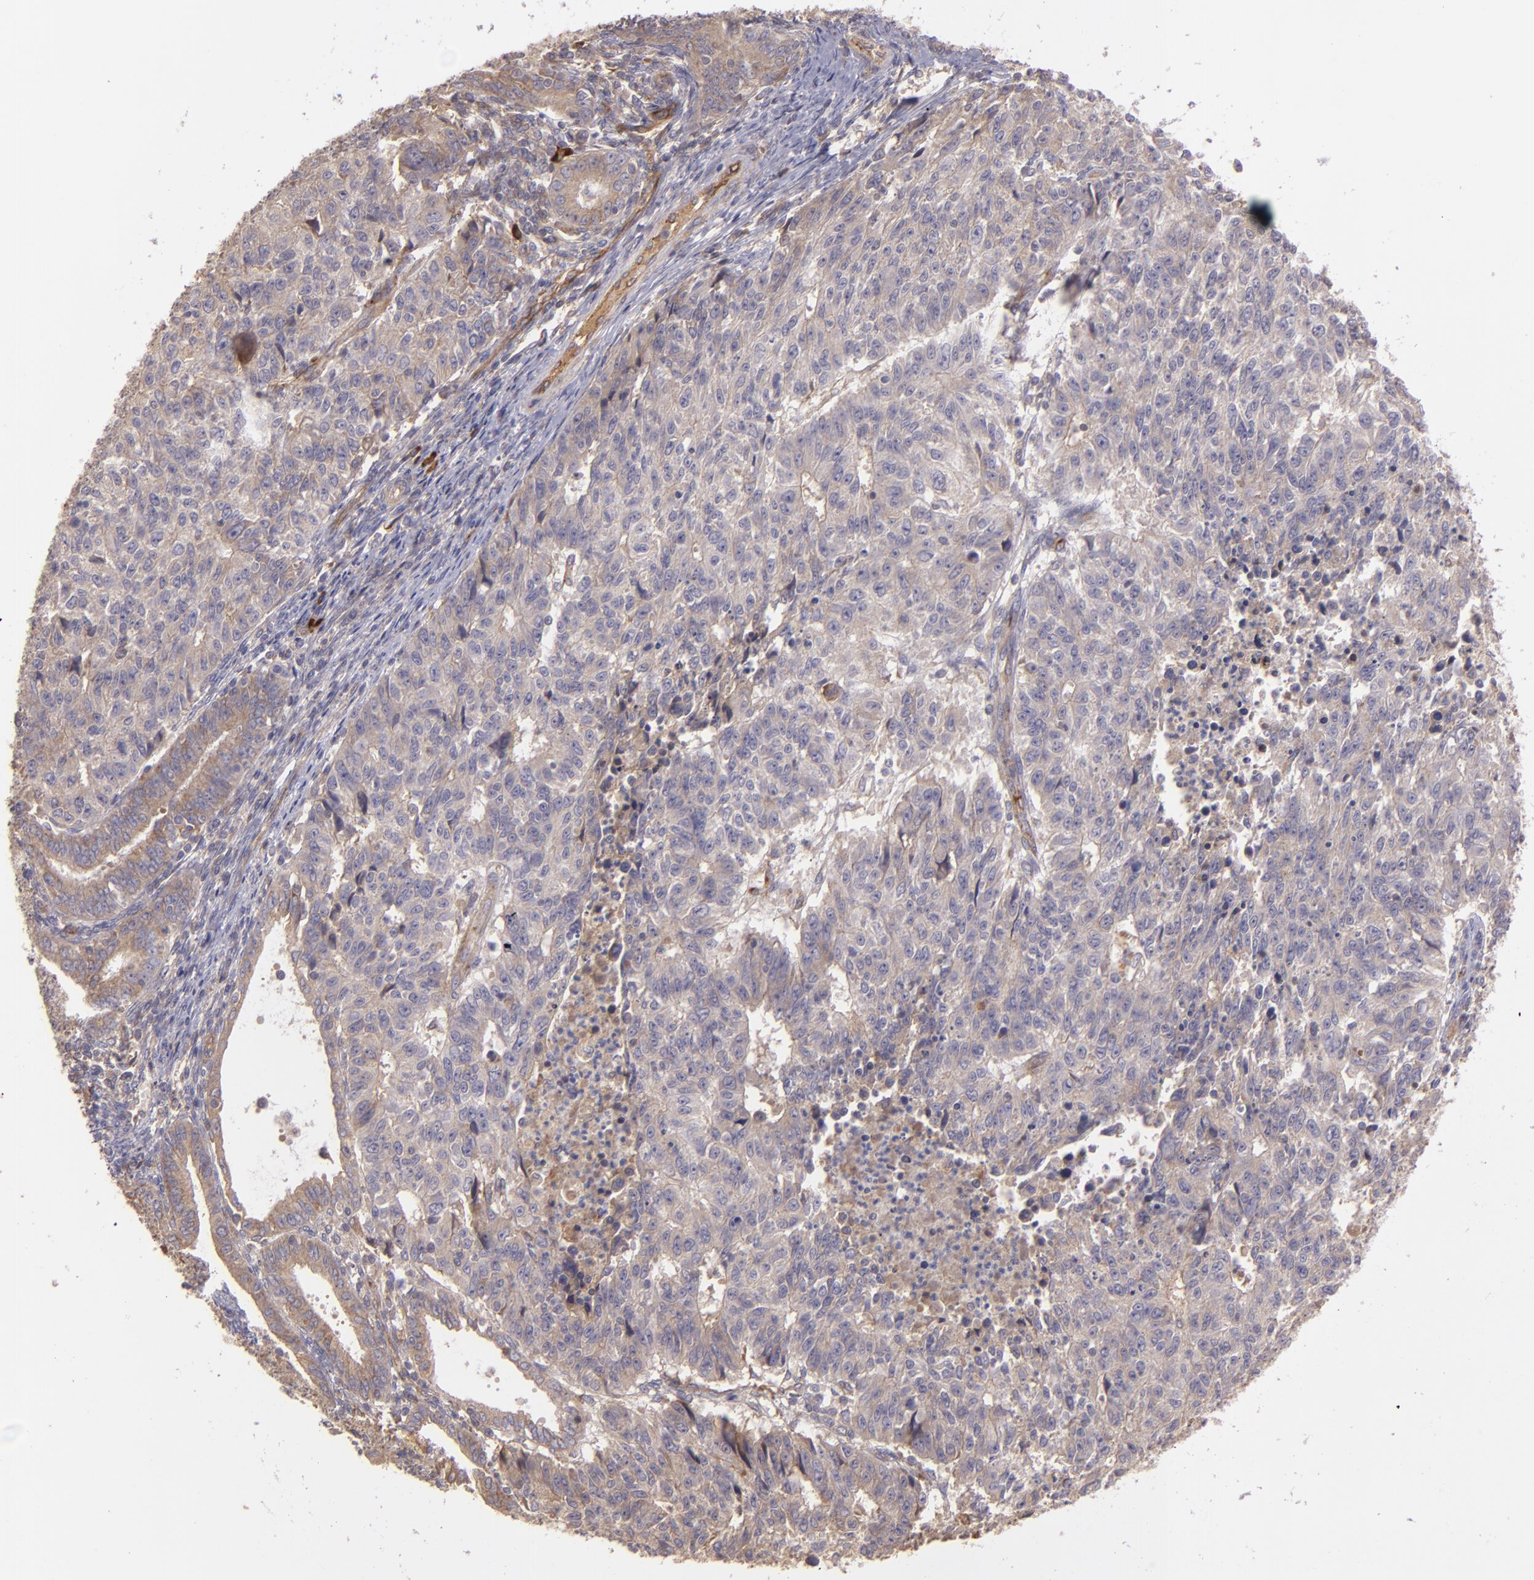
{"staining": {"intensity": "moderate", "quantity": ">75%", "location": "cytoplasmic/membranous"}, "tissue": "endometrial cancer", "cell_type": "Tumor cells", "image_type": "cancer", "snomed": [{"axis": "morphology", "description": "Adenocarcinoma, NOS"}, {"axis": "topography", "description": "Endometrium"}], "caption": "A brown stain labels moderate cytoplasmic/membranous positivity of a protein in human endometrial adenocarcinoma tumor cells.", "gene": "ECE1", "patient": {"sex": "female", "age": 42}}